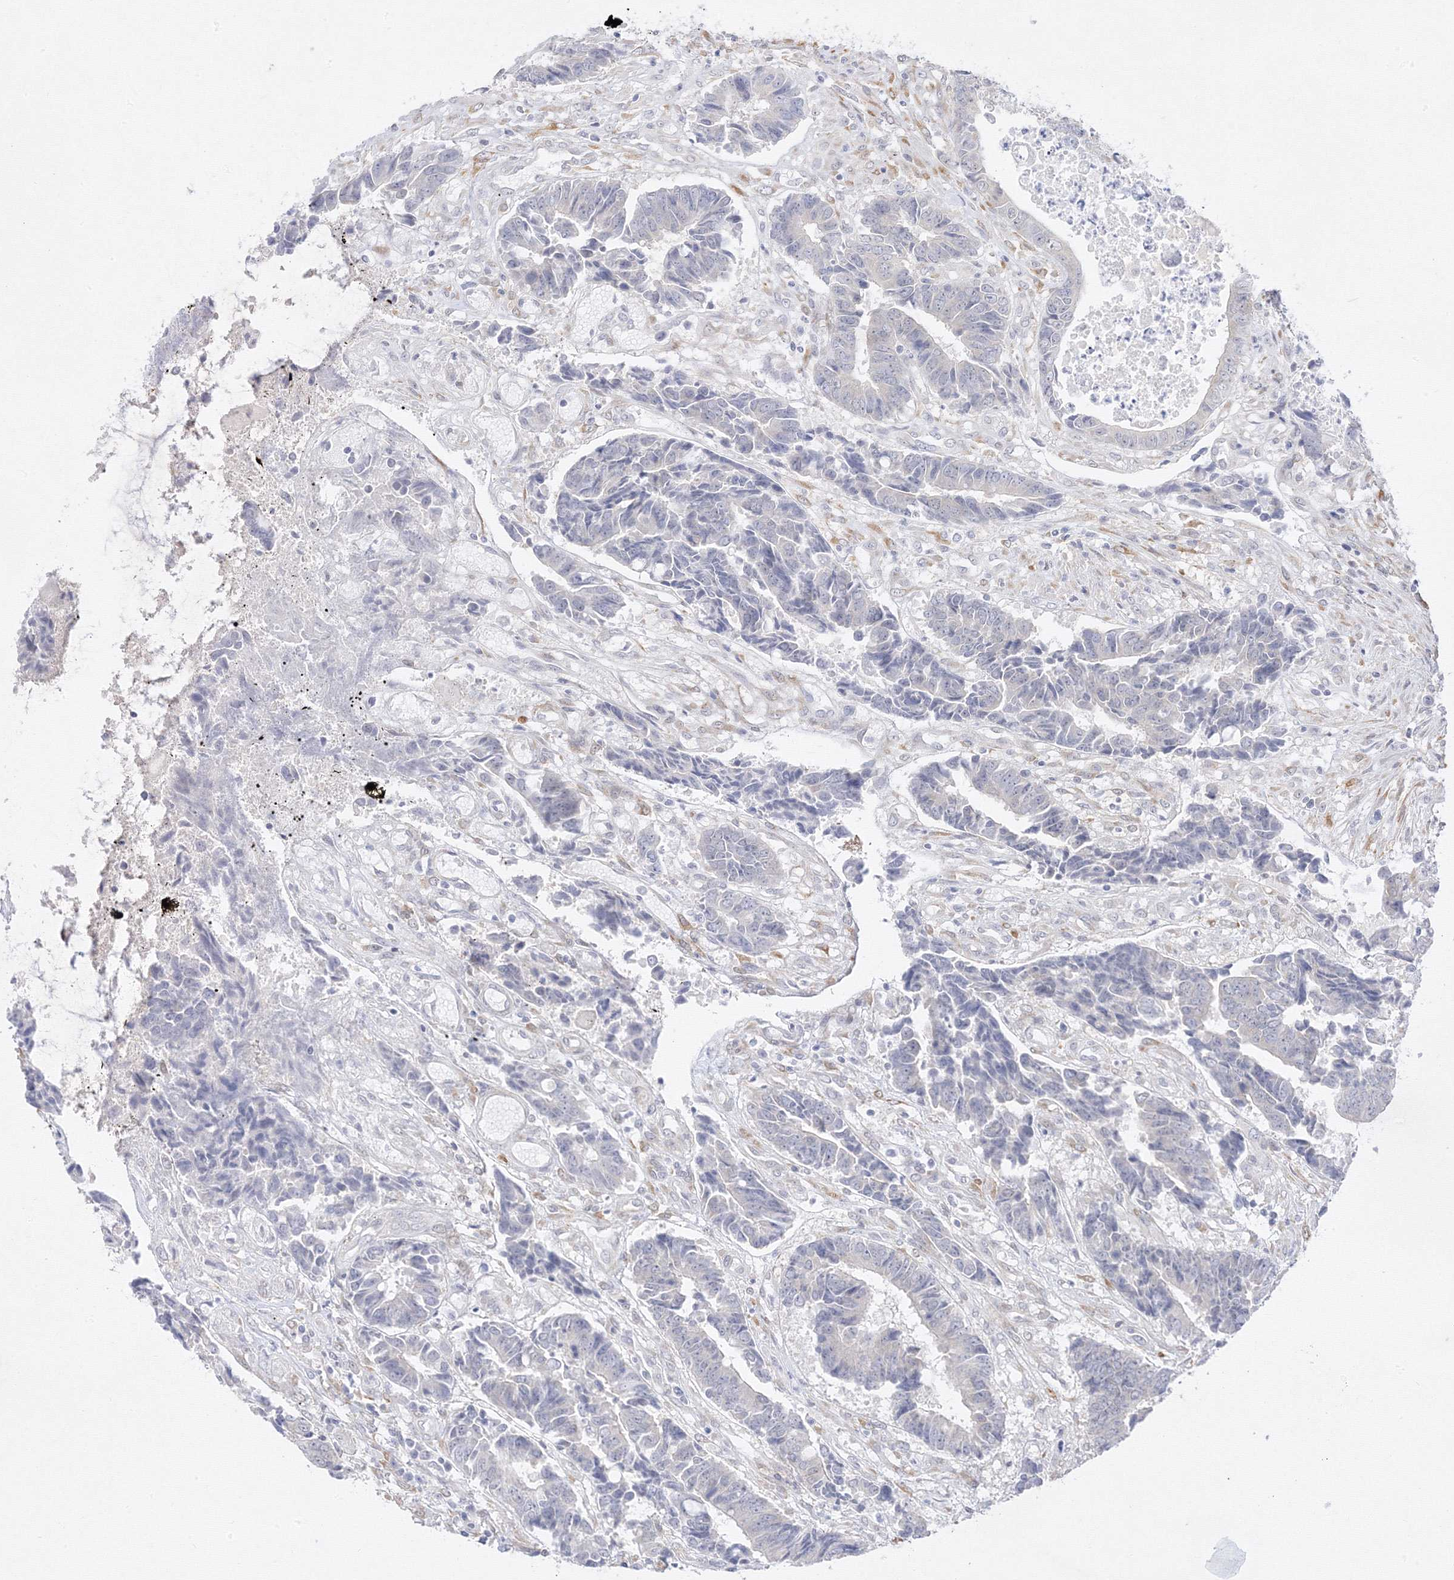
{"staining": {"intensity": "negative", "quantity": "none", "location": "none"}, "tissue": "colorectal cancer", "cell_type": "Tumor cells", "image_type": "cancer", "snomed": [{"axis": "morphology", "description": "Adenocarcinoma, NOS"}, {"axis": "topography", "description": "Rectum"}], "caption": "Colorectal adenocarcinoma was stained to show a protein in brown. There is no significant expression in tumor cells.", "gene": "C2CD2", "patient": {"sex": "male", "age": 84}}